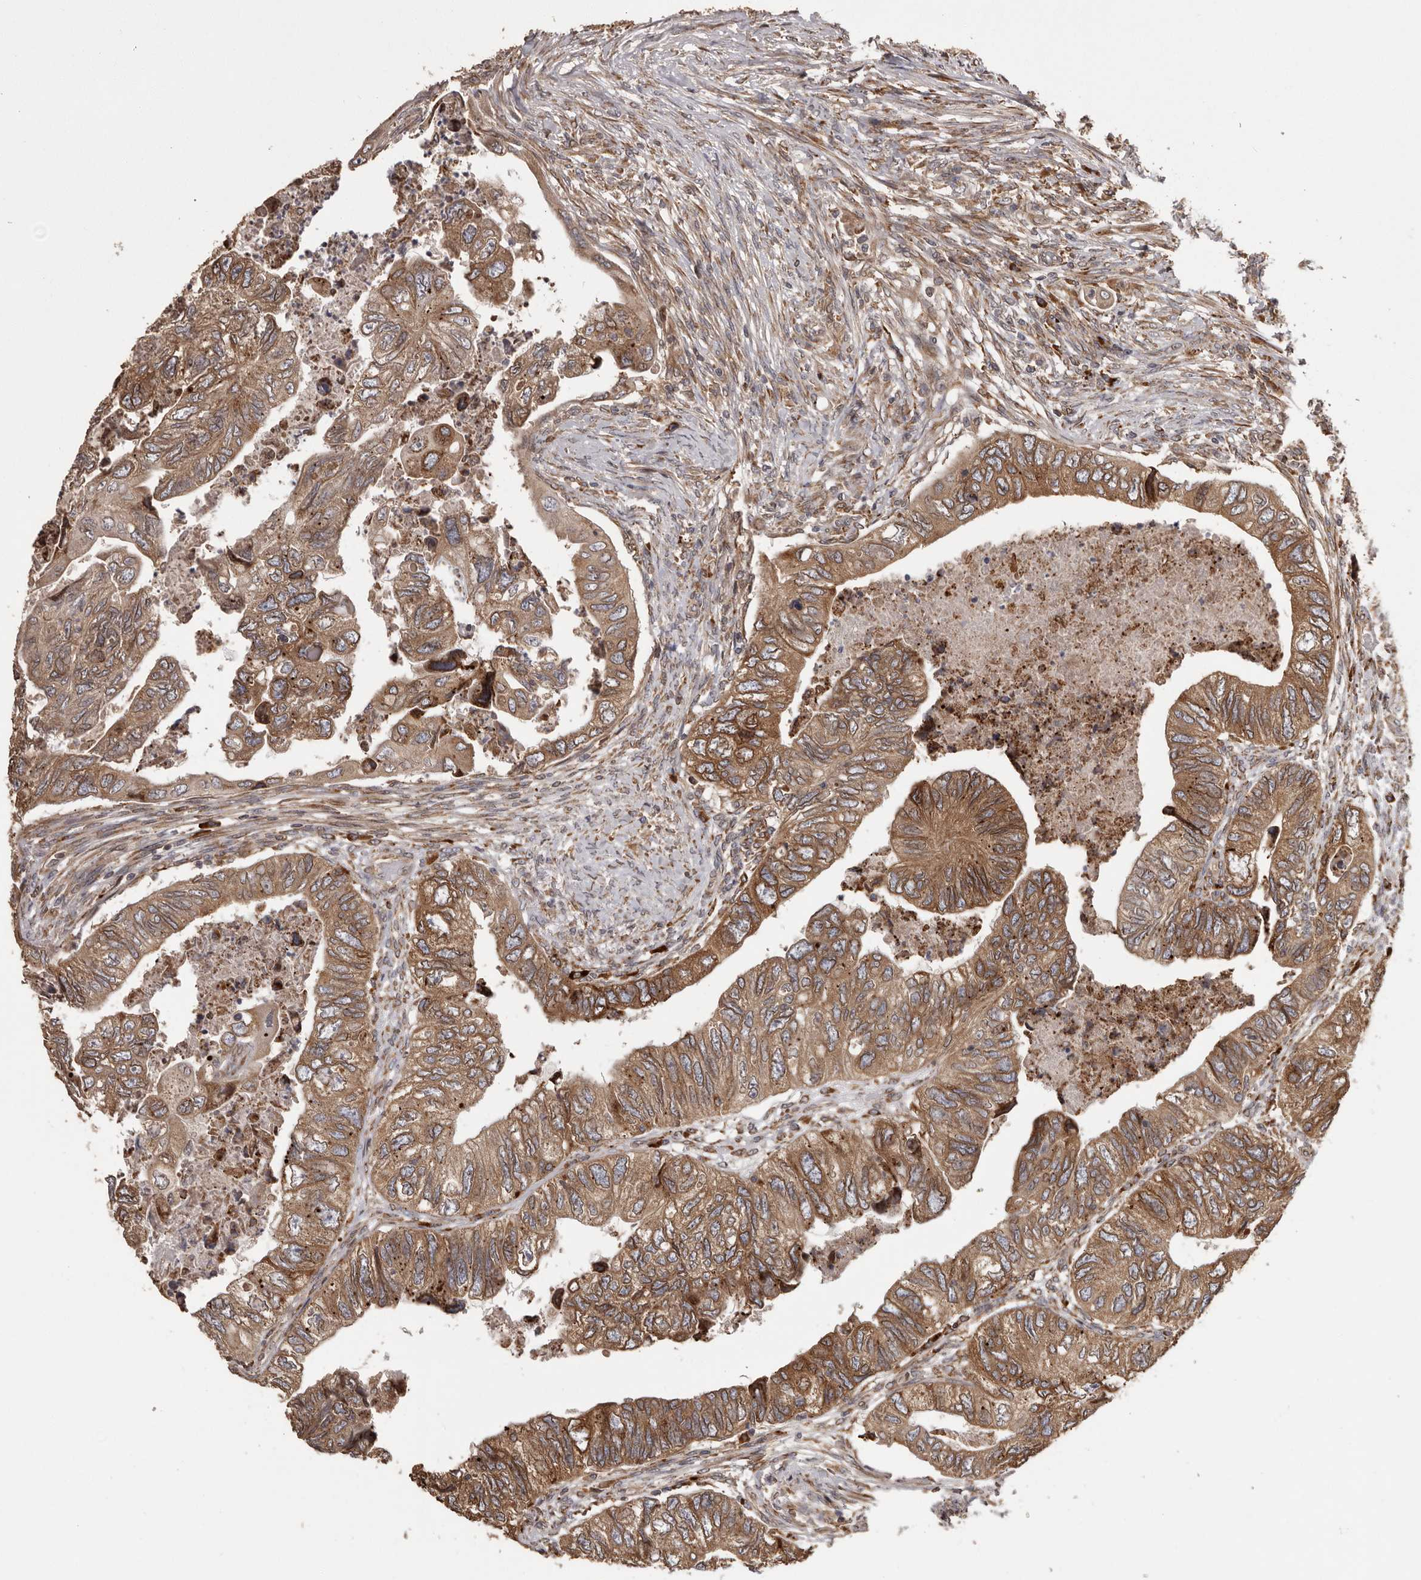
{"staining": {"intensity": "moderate", "quantity": ">75%", "location": "cytoplasmic/membranous"}, "tissue": "colorectal cancer", "cell_type": "Tumor cells", "image_type": "cancer", "snomed": [{"axis": "morphology", "description": "Adenocarcinoma, NOS"}, {"axis": "topography", "description": "Rectum"}], "caption": "This is an image of IHC staining of colorectal cancer, which shows moderate positivity in the cytoplasmic/membranous of tumor cells.", "gene": "NUP43", "patient": {"sex": "male", "age": 63}}